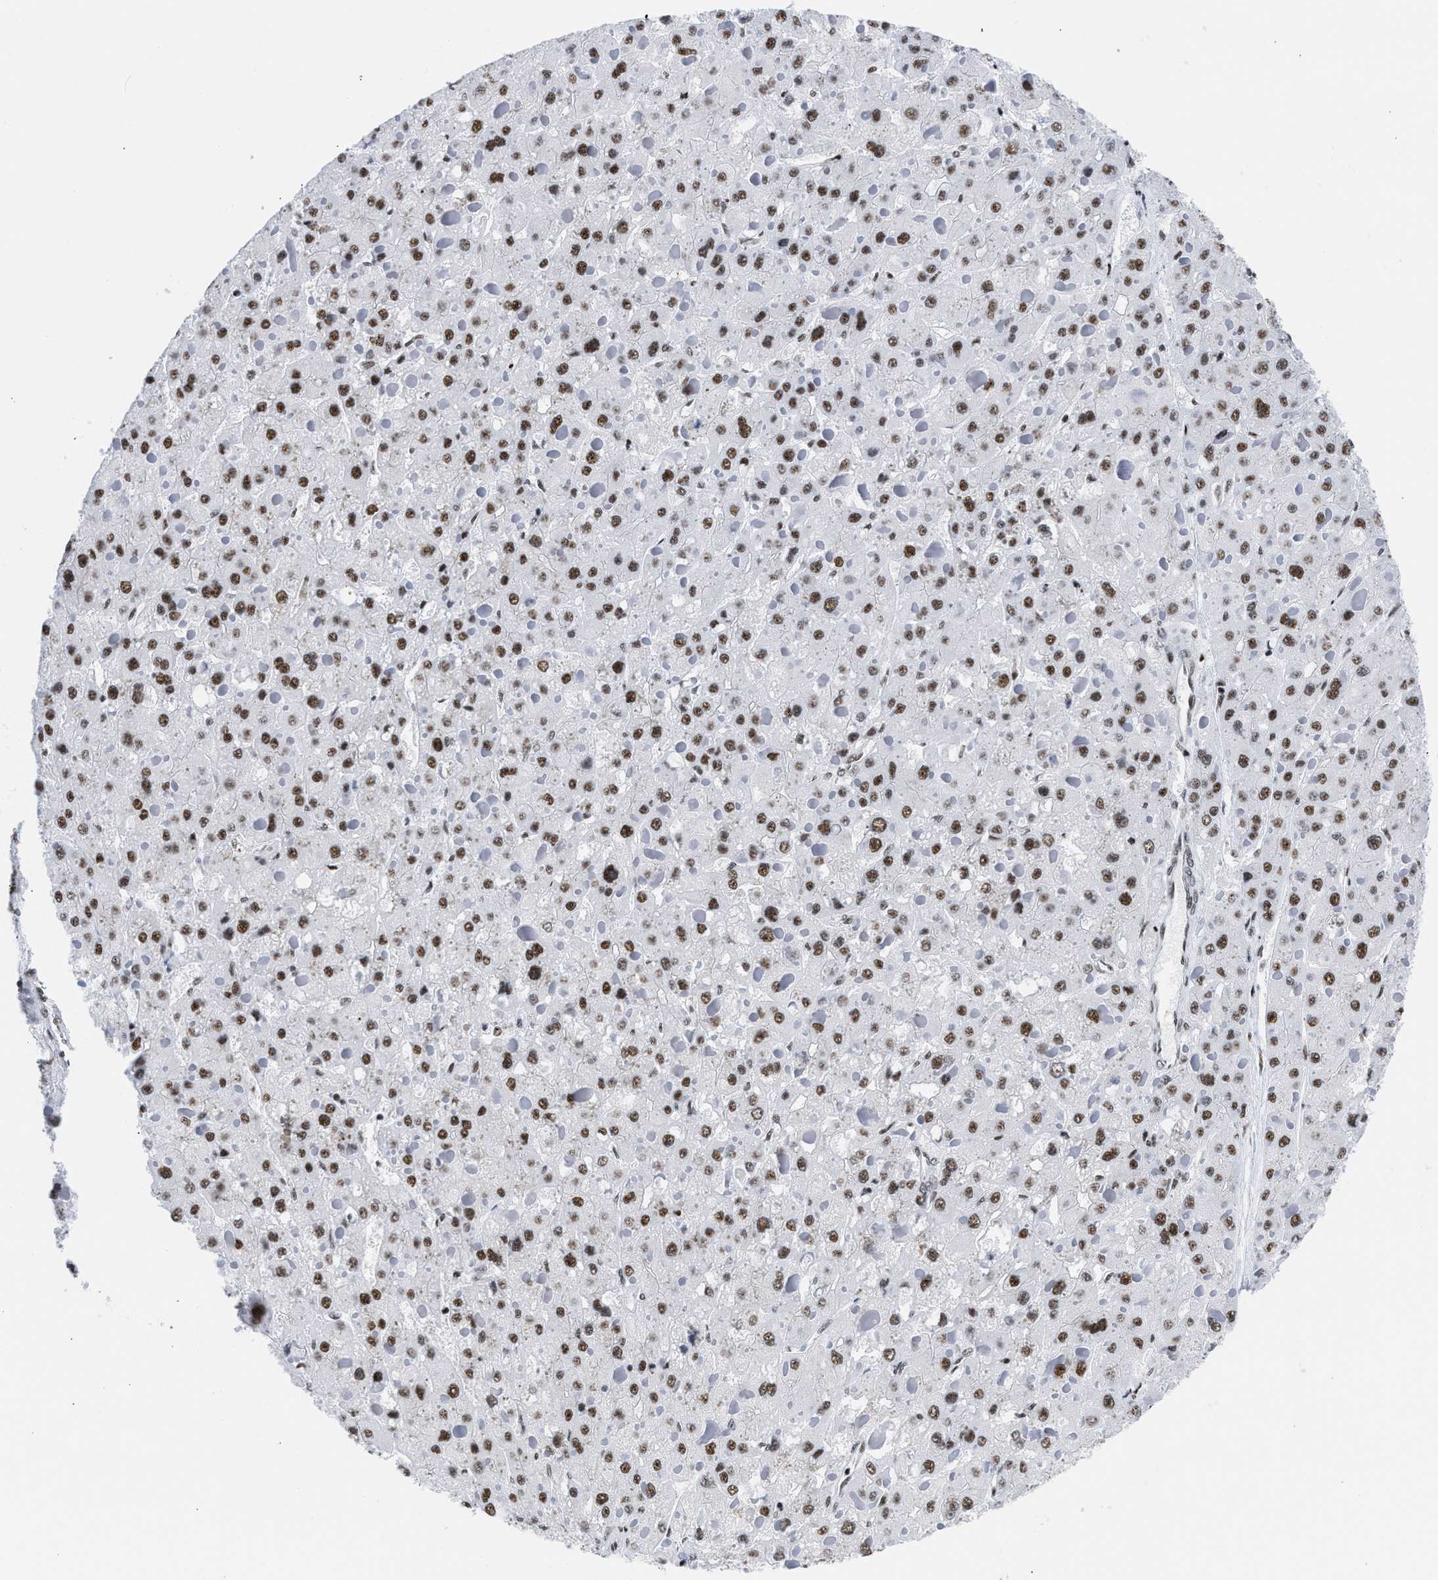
{"staining": {"intensity": "moderate", "quantity": ">75%", "location": "nuclear"}, "tissue": "liver cancer", "cell_type": "Tumor cells", "image_type": "cancer", "snomed": [{"axis": "morphology", "description": "Carcinoma, Hepatocellular, NOS"}, {"axis": "topography", "description": "Liver"}], "caption": "Immunohistochemistry staining of liver cancer, which exhibits medium levels of moderate nuclear expression in about >75% of tumor cells indicating moderate nuclear protein expression. The staining was performed using DAB (brown) for protein detection and nuclei were counterstained in hematoxylin (blue).", "gene": "RBM8A", "patient": {"sex": "female", "age": 73}}